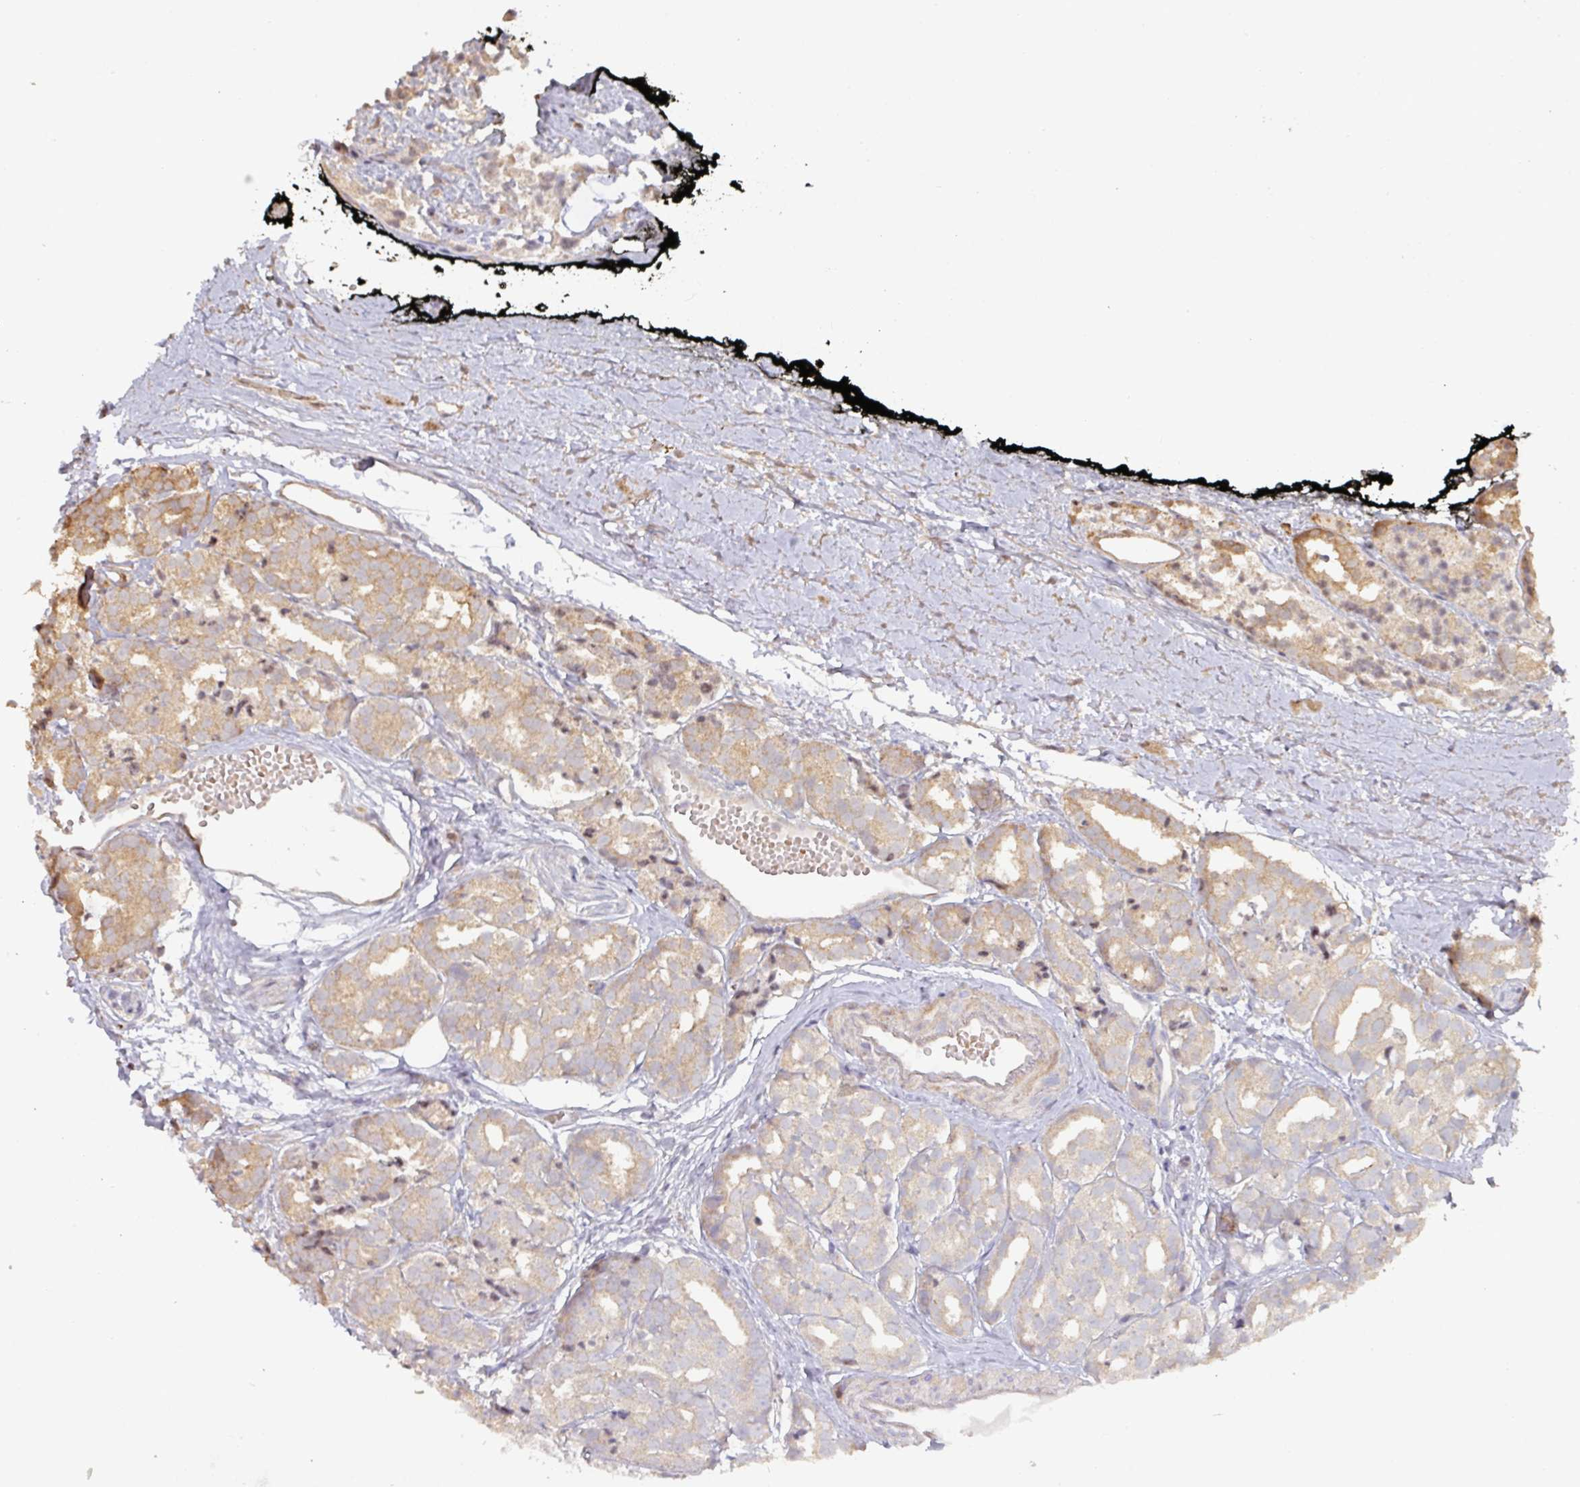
{"staining": {"intensity": "moderate", "quantity": "25%-75%", "location": "cytoplasmic/membranous"}, "tissue": "prostate cancer", "cell_type": "Tumor cells", "image_type": "cancer", "snomed": [{"axis": "morphology", "description": "Adenocarcinoma, High grade"}, {"axis": "topography", "description": "Prostate"}], "caption": "Immunohistochemical staining of prostate cancer shows medium levels of moderate cytoplasmic/membranous protein expression in approximately 25%-75% of tumor cells.", "gene": "CA7", "patient": {"sex": "male", "age": 71}}